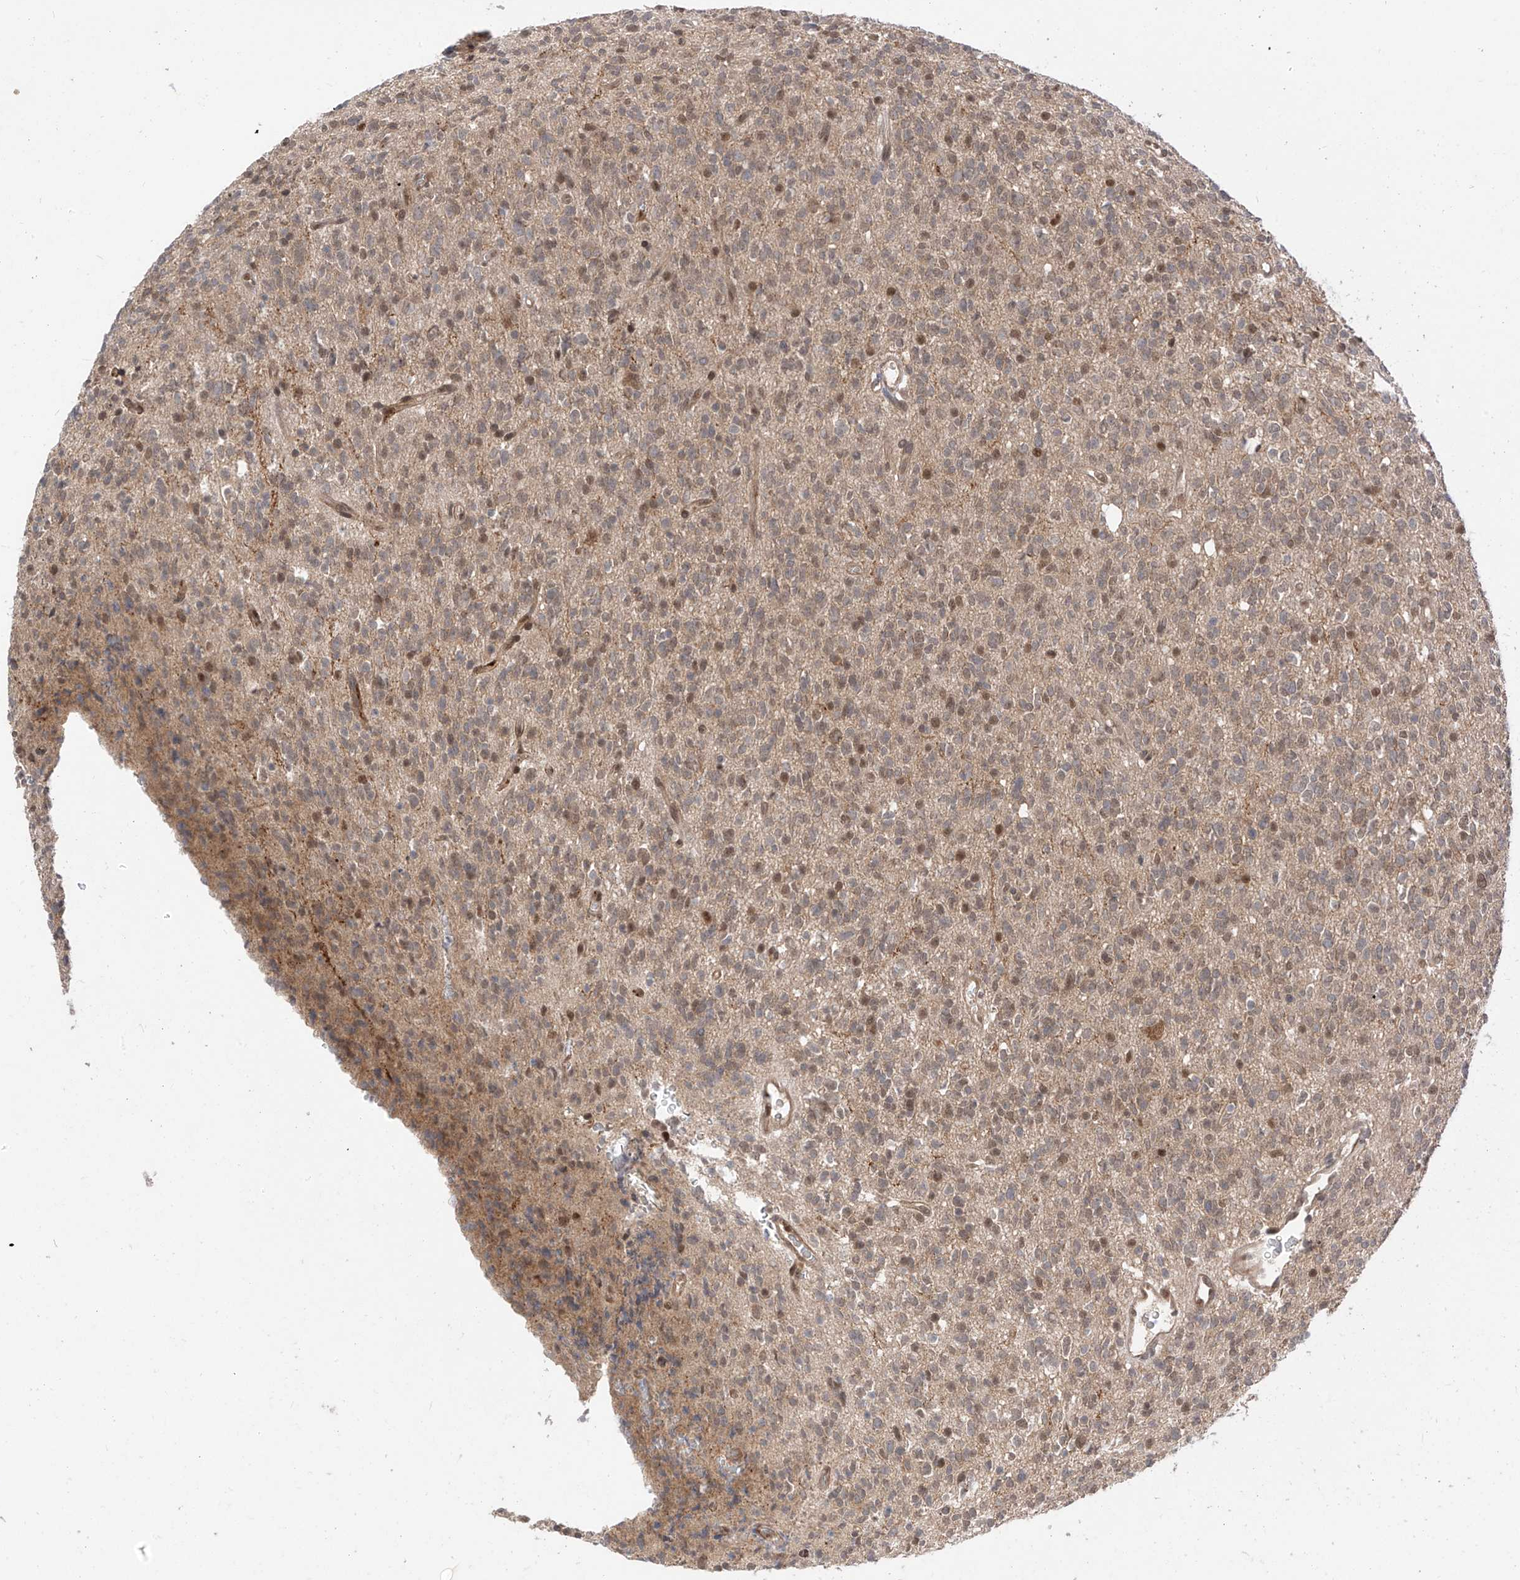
{"staining": {"intensity": "moderate", "quantity": "<25%", "location": "nuclear"}, "tissue": "glioma", "cell_type": "Tumor cells", "image_type": "cancer", "snomed": [{"axis": "morphology", "description": "Glioma, malignant, High grade"}, {"axis": "topography", "description": "Brain"}], "caption": "Immunohistochemical staining of glioma displays low levels of moderate nuclear positivity in approximately <25% of tumor cells. The staining is performed using DAB brown chromogen to label protein expression. The nuclei are counter-stained blue using hematoxylin.", "gene": "MRTFA", "patient": {"sex": "male", "age": 34}}